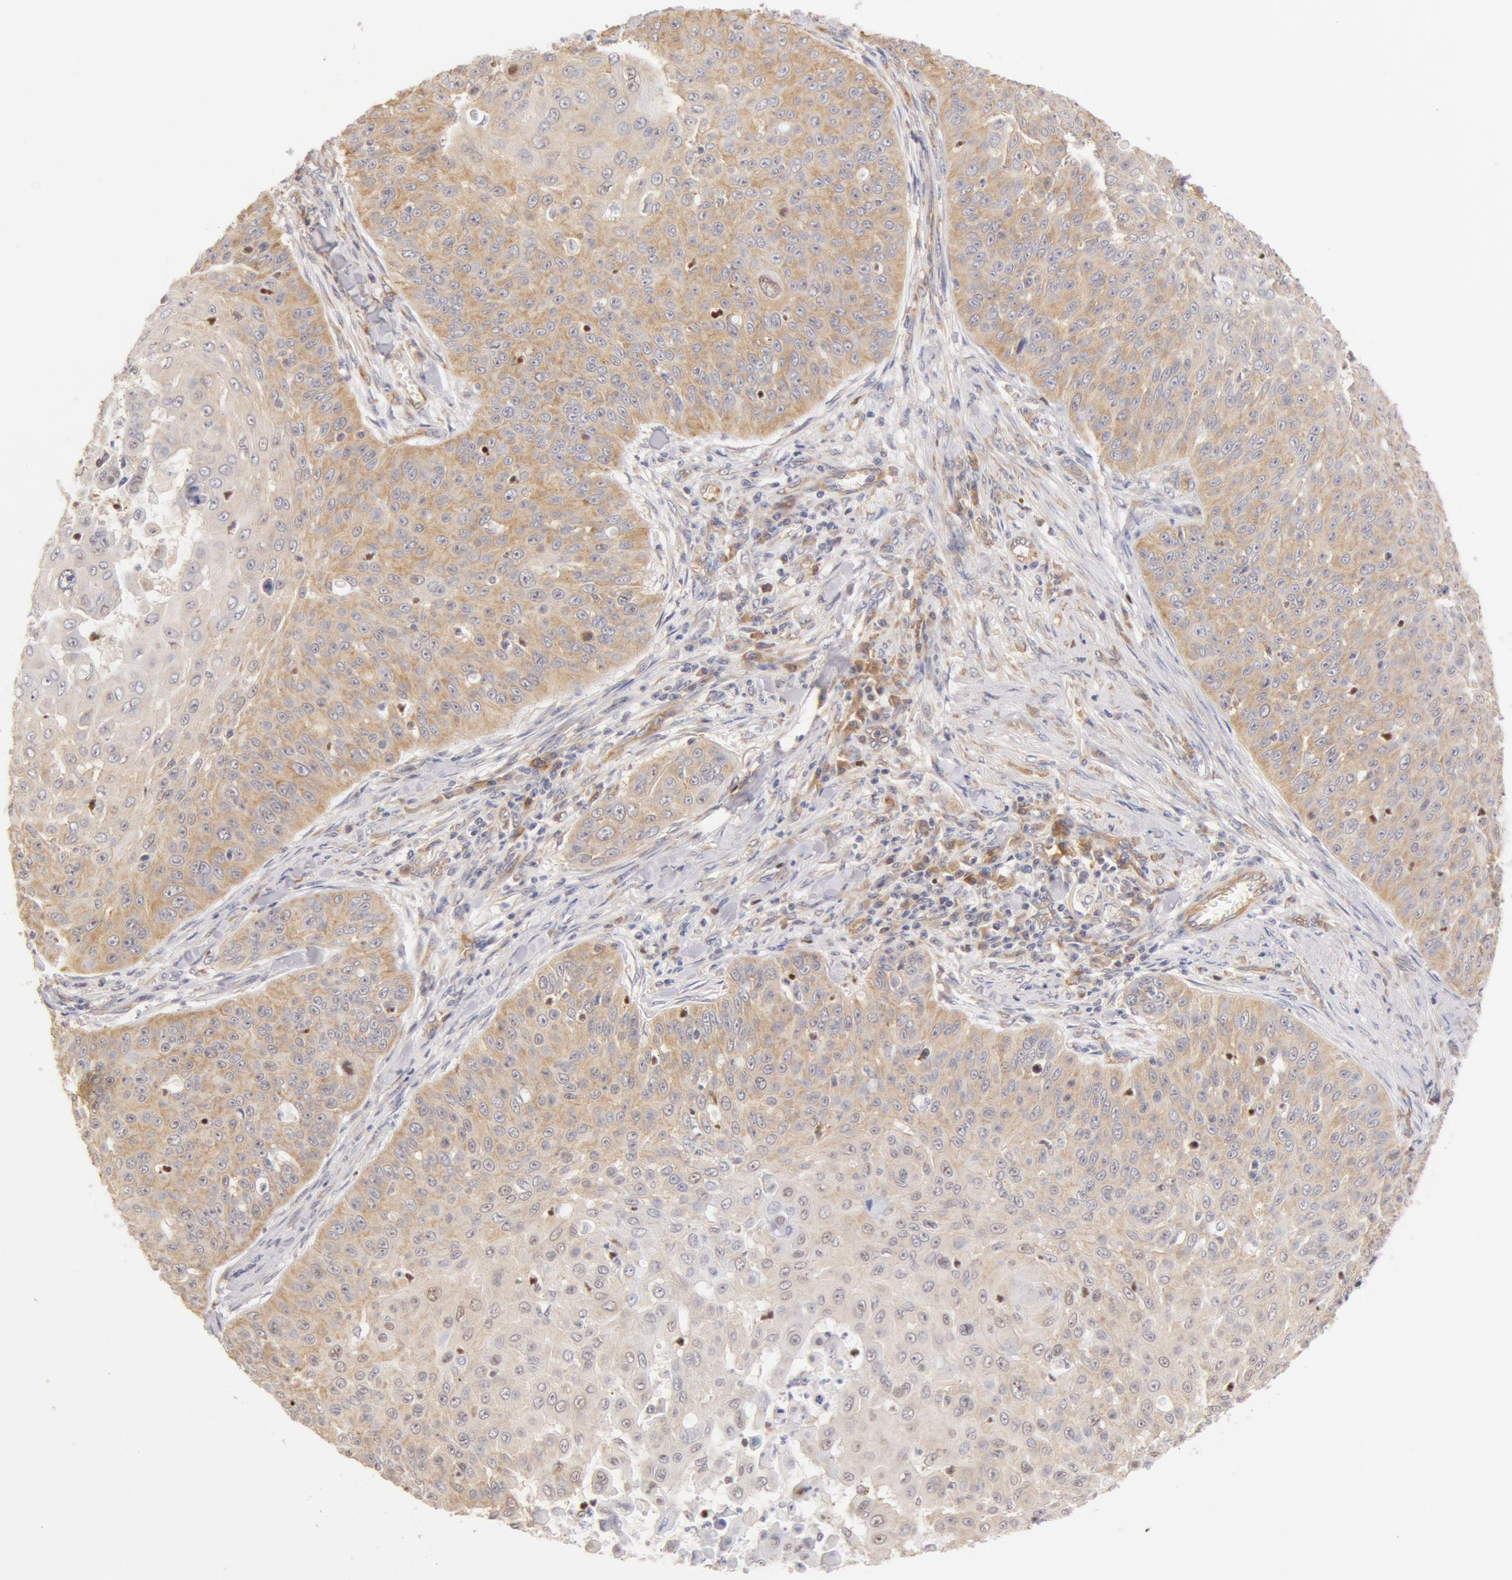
{"staining": {"intensity": "weak", "quantity": "<25%", "location": "cytoplasmic/membranous"}, "tissue": "skin cancer", "cell_type": "Tumor cells", "image_type": "cancer", "snomed": [{"axis": "morphology", "description": "Squamous cell carcinoma, NOS"}, {"axis": "topography", "description": "Skin"}], "caption": "Tumor cells are negative for protein expression in human skin cancer. (Brightfield microscopy of DAB (3,3'-diaminobenzidine) immunohistochemistry at high magnification).", "gene": "DDX3Y", "patient": {"sex": "male", "age": 82}}